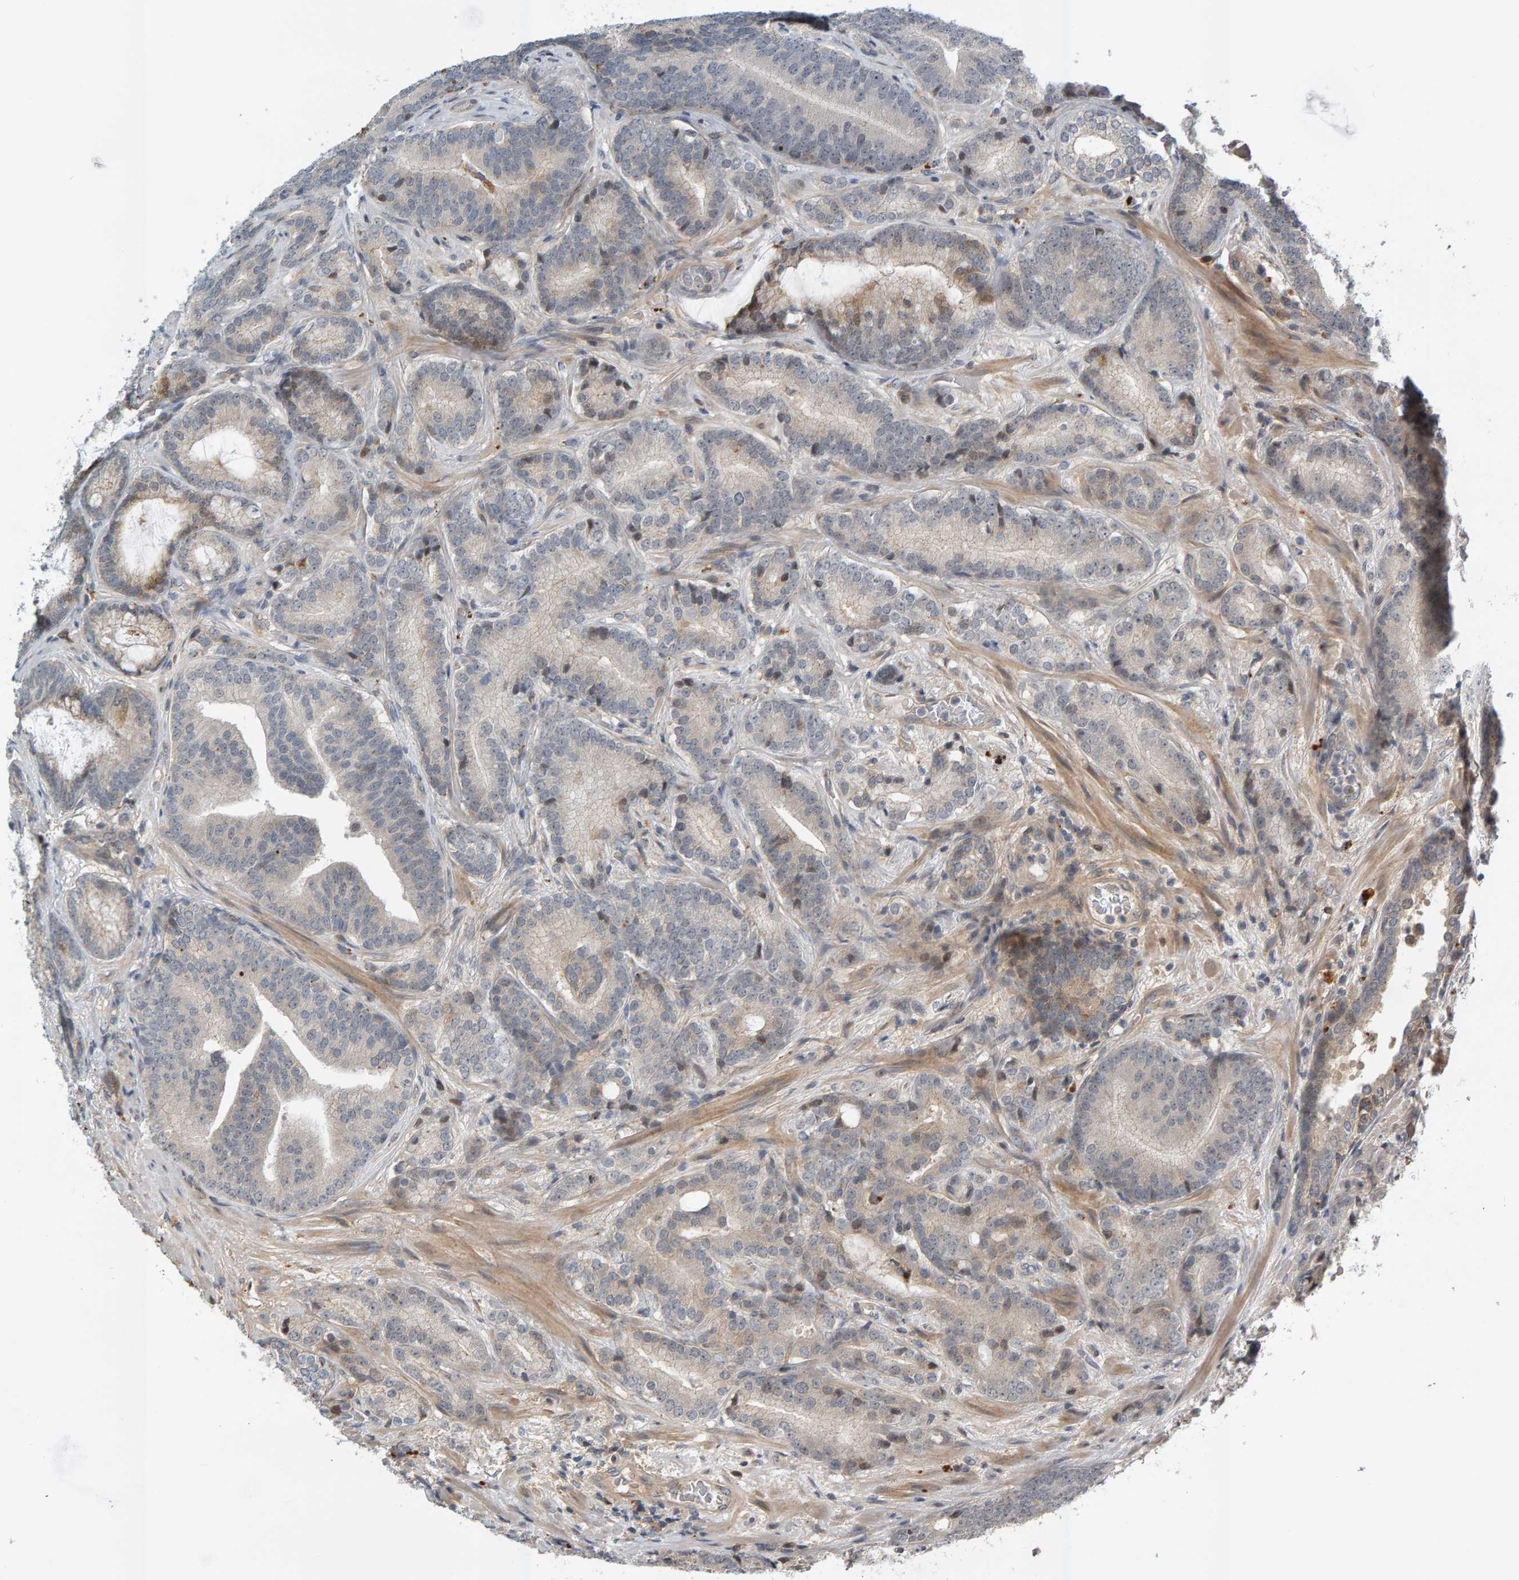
{"staining": {"intensity": "weak", "quantity": "<25%", "location": "cytoplasmic/membranous"}, "tissue": "prostate cancer", "cell_type": "Tumor cells", "image_type": "cancer", "snomed": [{"axis": "morphology", "description": "Adenocarcinoma, High grade"}, {"axis": "topography", "description": "Prostate"}], "caption": "A micrograph of prostate cancer stained for a protein exhibits no brown staining in tumor cells.", "gene": "ZNF160", "patient": {"sex": "male", "age": 55}}